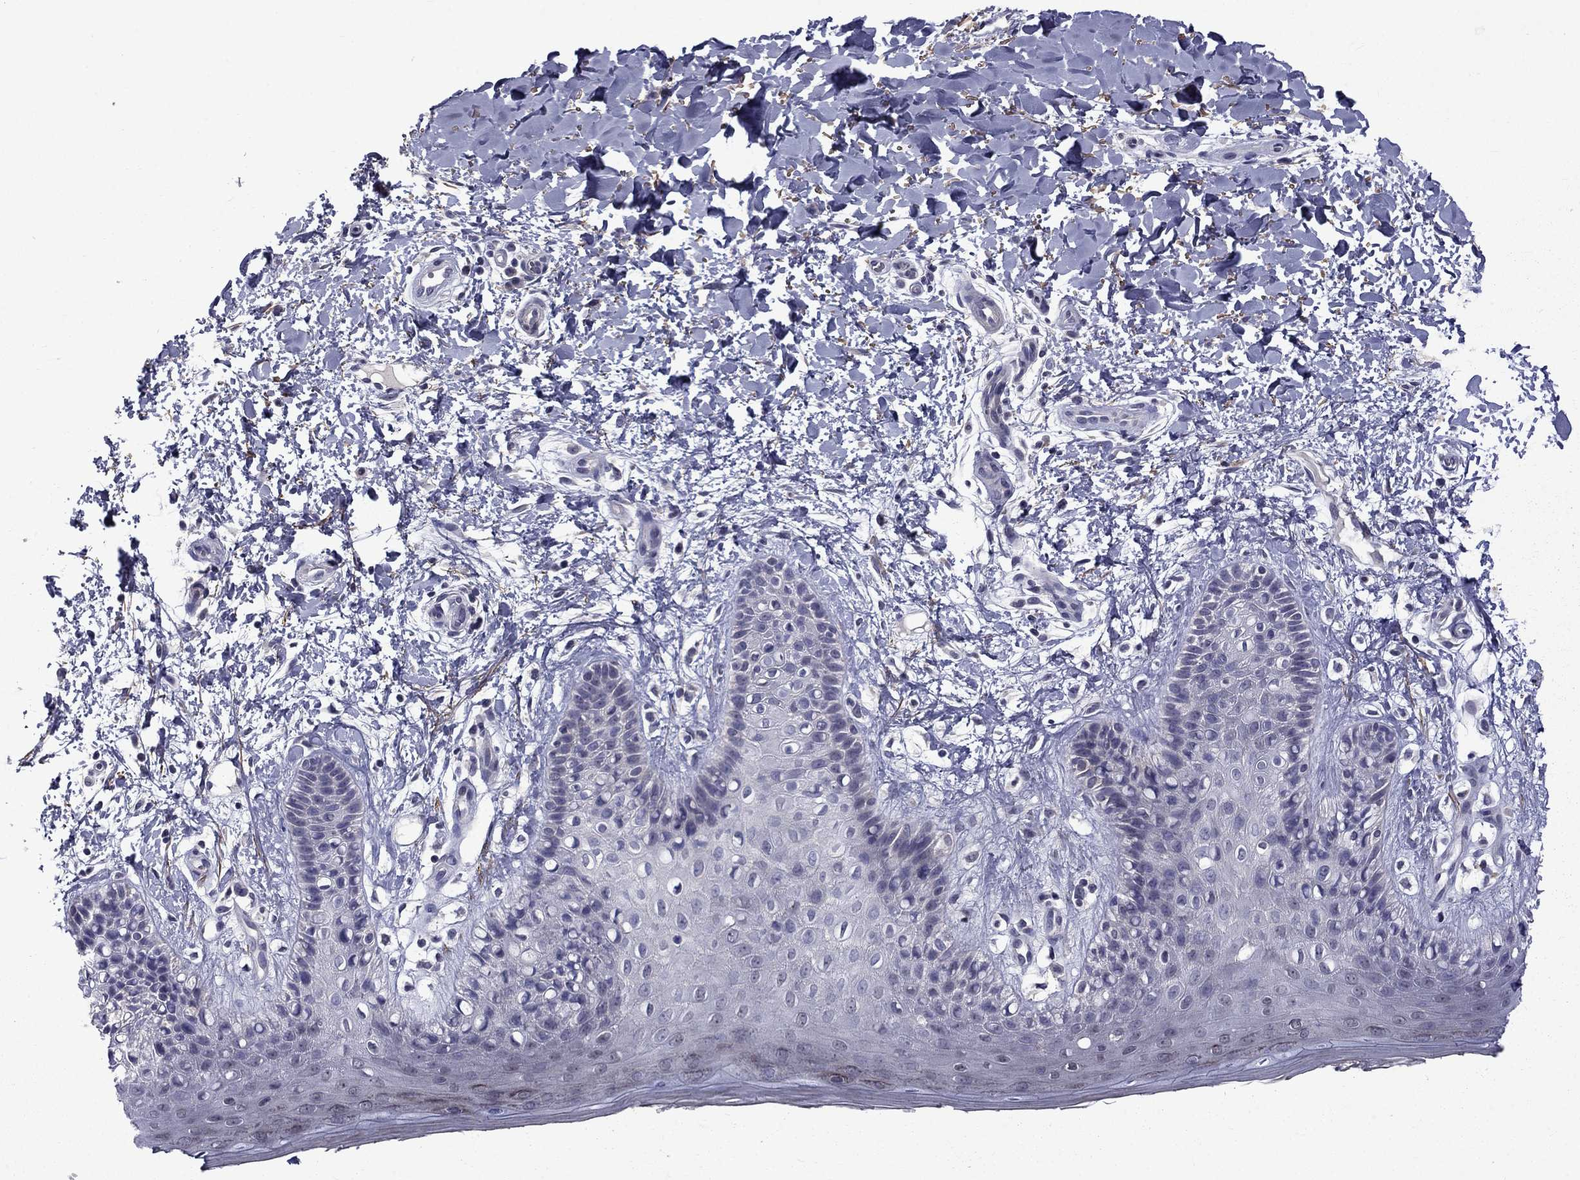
{"staining": {"intensity": "negative", "quantity": "none", "location": "none"}, "tissue": "skin", "cell_type": "Epidermal cells", "image_type": "normal", "snomed": [{"axis": "morphology", "description": "Normal tissue, NOS"}, {"axis": "topography", "description": "Anal"}], "caption": "The micrograph demonstrates no significant staining in epidermal cells of skin. (DAB IHC visualized using brightfield microscopy, high magnification).", "gene": "SNTA1", "patient": {"sex": "male", "age": 36}}